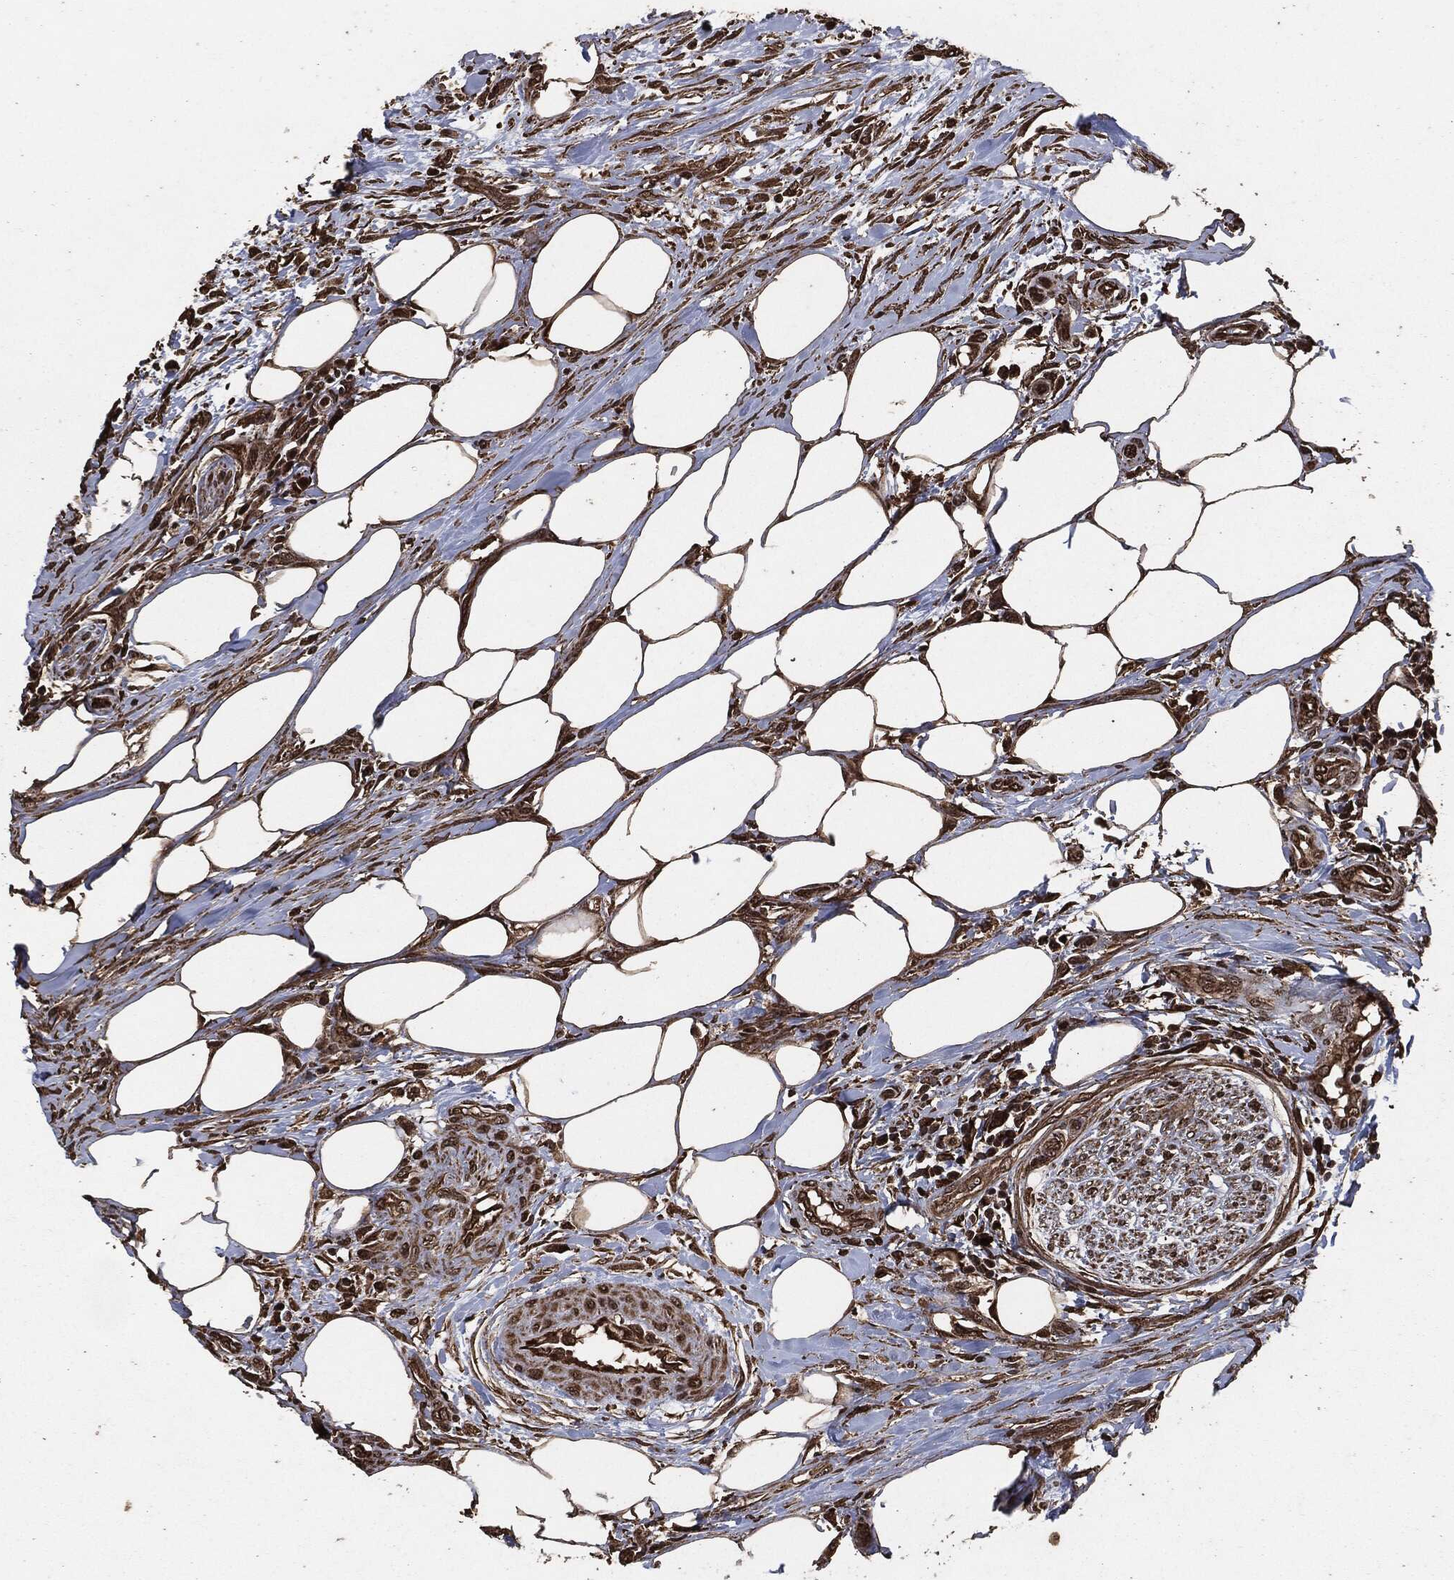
{"staining": {"intensity": "strong", "quantity": ">75%", "location": "cytoplasmic/membranous,nuclear"}, "tissue": "urothelial cancer", "cell_type": "Tumor cells", "image_type": "cancer", "snomed": [{"axis": "morphology", "description": "Urothelial carcinoma, High grade"}, {"axis": "topography", "description": "Urinary bladder"}], "caption": "Human urothelial cancer stained for a protein (brown) demonstrates strong cytoplasmic/membranous and nuclear positive staining in about >75% of tumor cells.", "gene": "EGFR", "patient": {"sex": "male", "age": 35}}